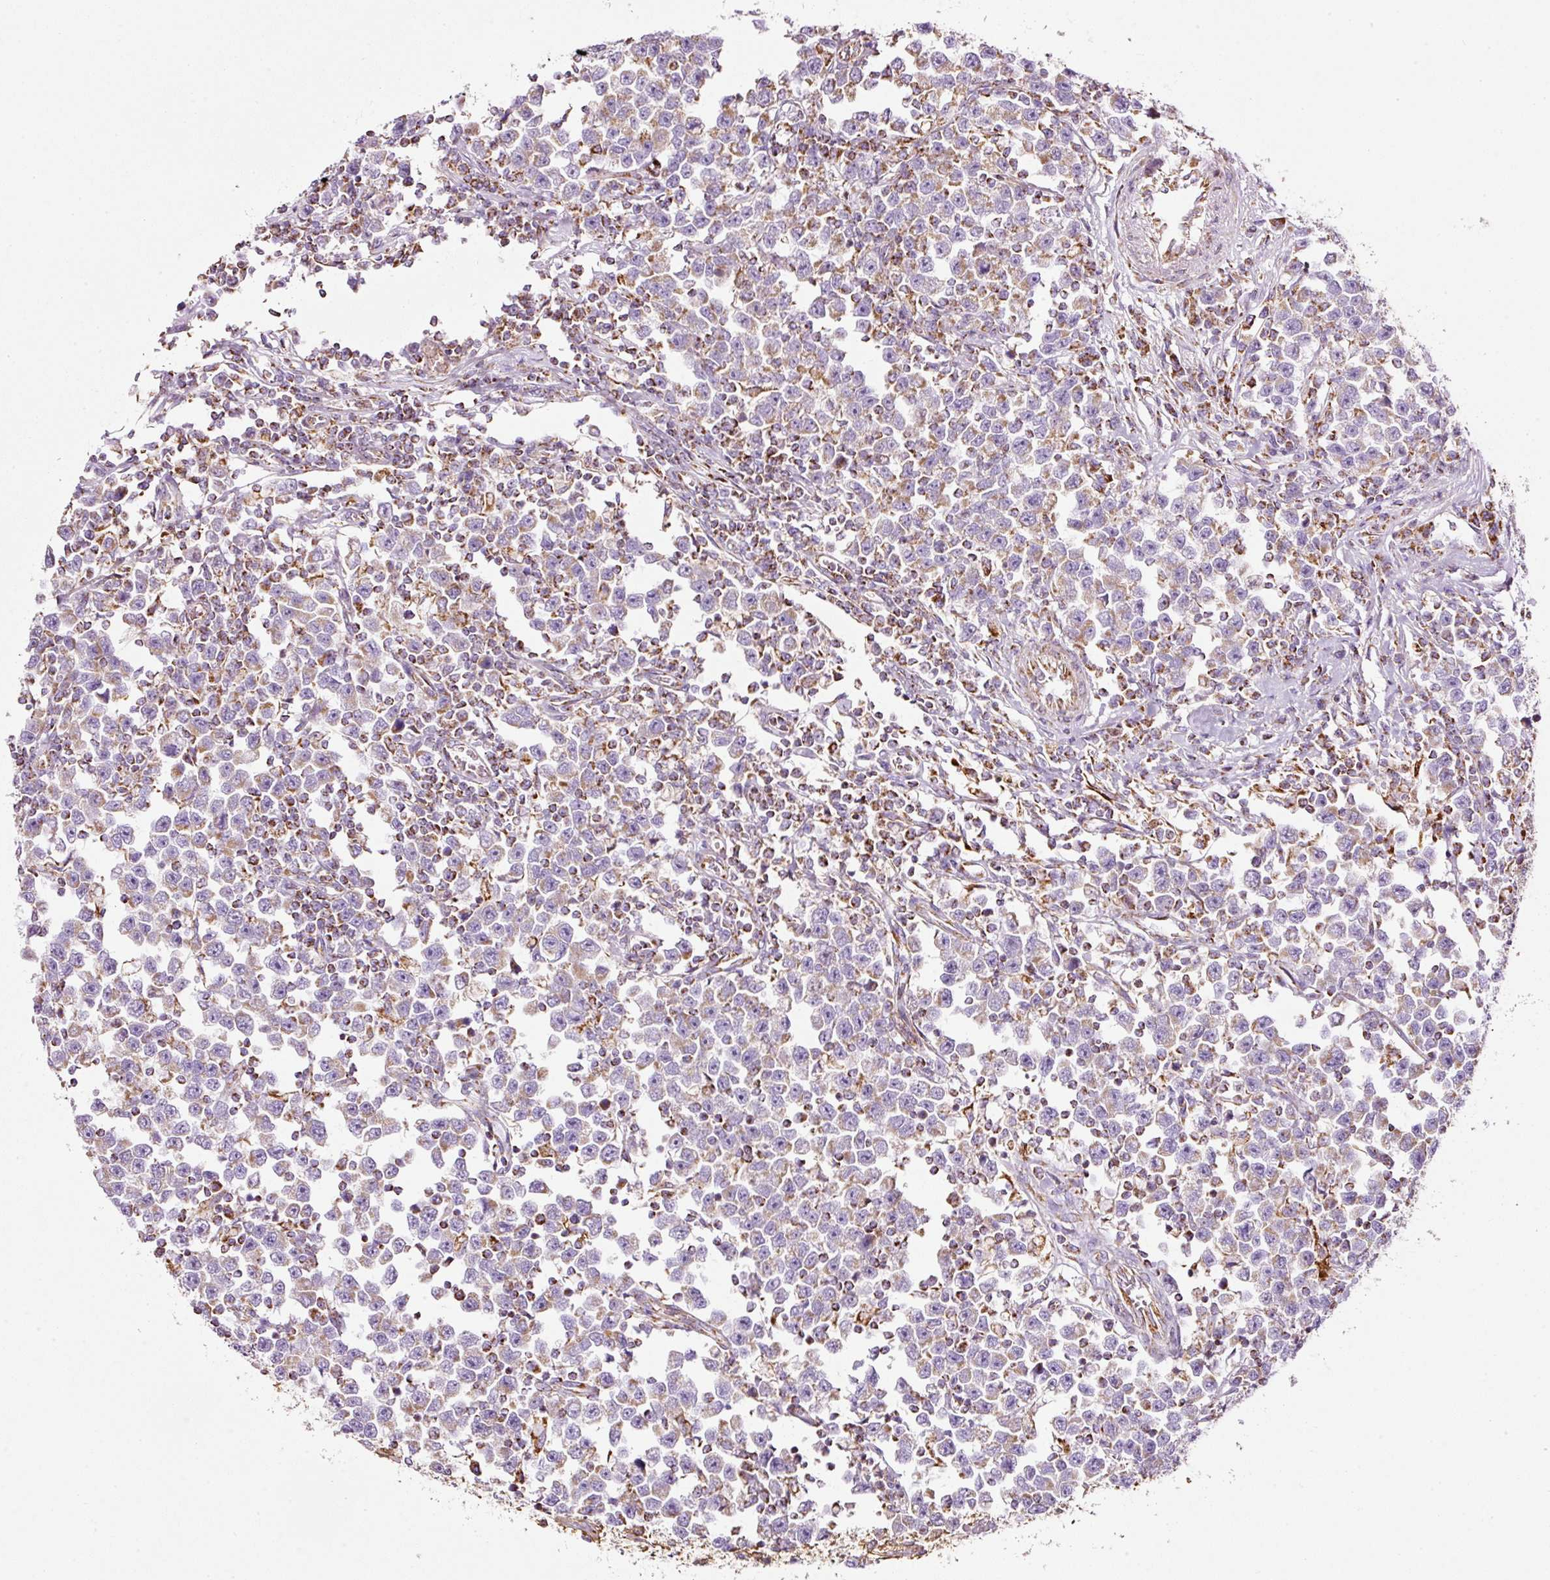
{"staining": {"intensity": "moderate", "quantity": "25%-75%", "location": "cytoplasmic/membranous"}, "tissue": "testis cancer", "cell_type": "Tumor cells", "image_type": "cancer", "snomed": [{"axis": "morphology", "description": "Seminoma, NOS"}, {"axis": "topography", "description": "Testis"}], "caption": "Immunohistochemical staining of human seminoma (testis) demonstrates moderate cytoplasmic/membranous protein staining in approximately 25%-75% of tumor cells.", "gene": "SDHA", "patient": {"sex": "male", "age": 43}}